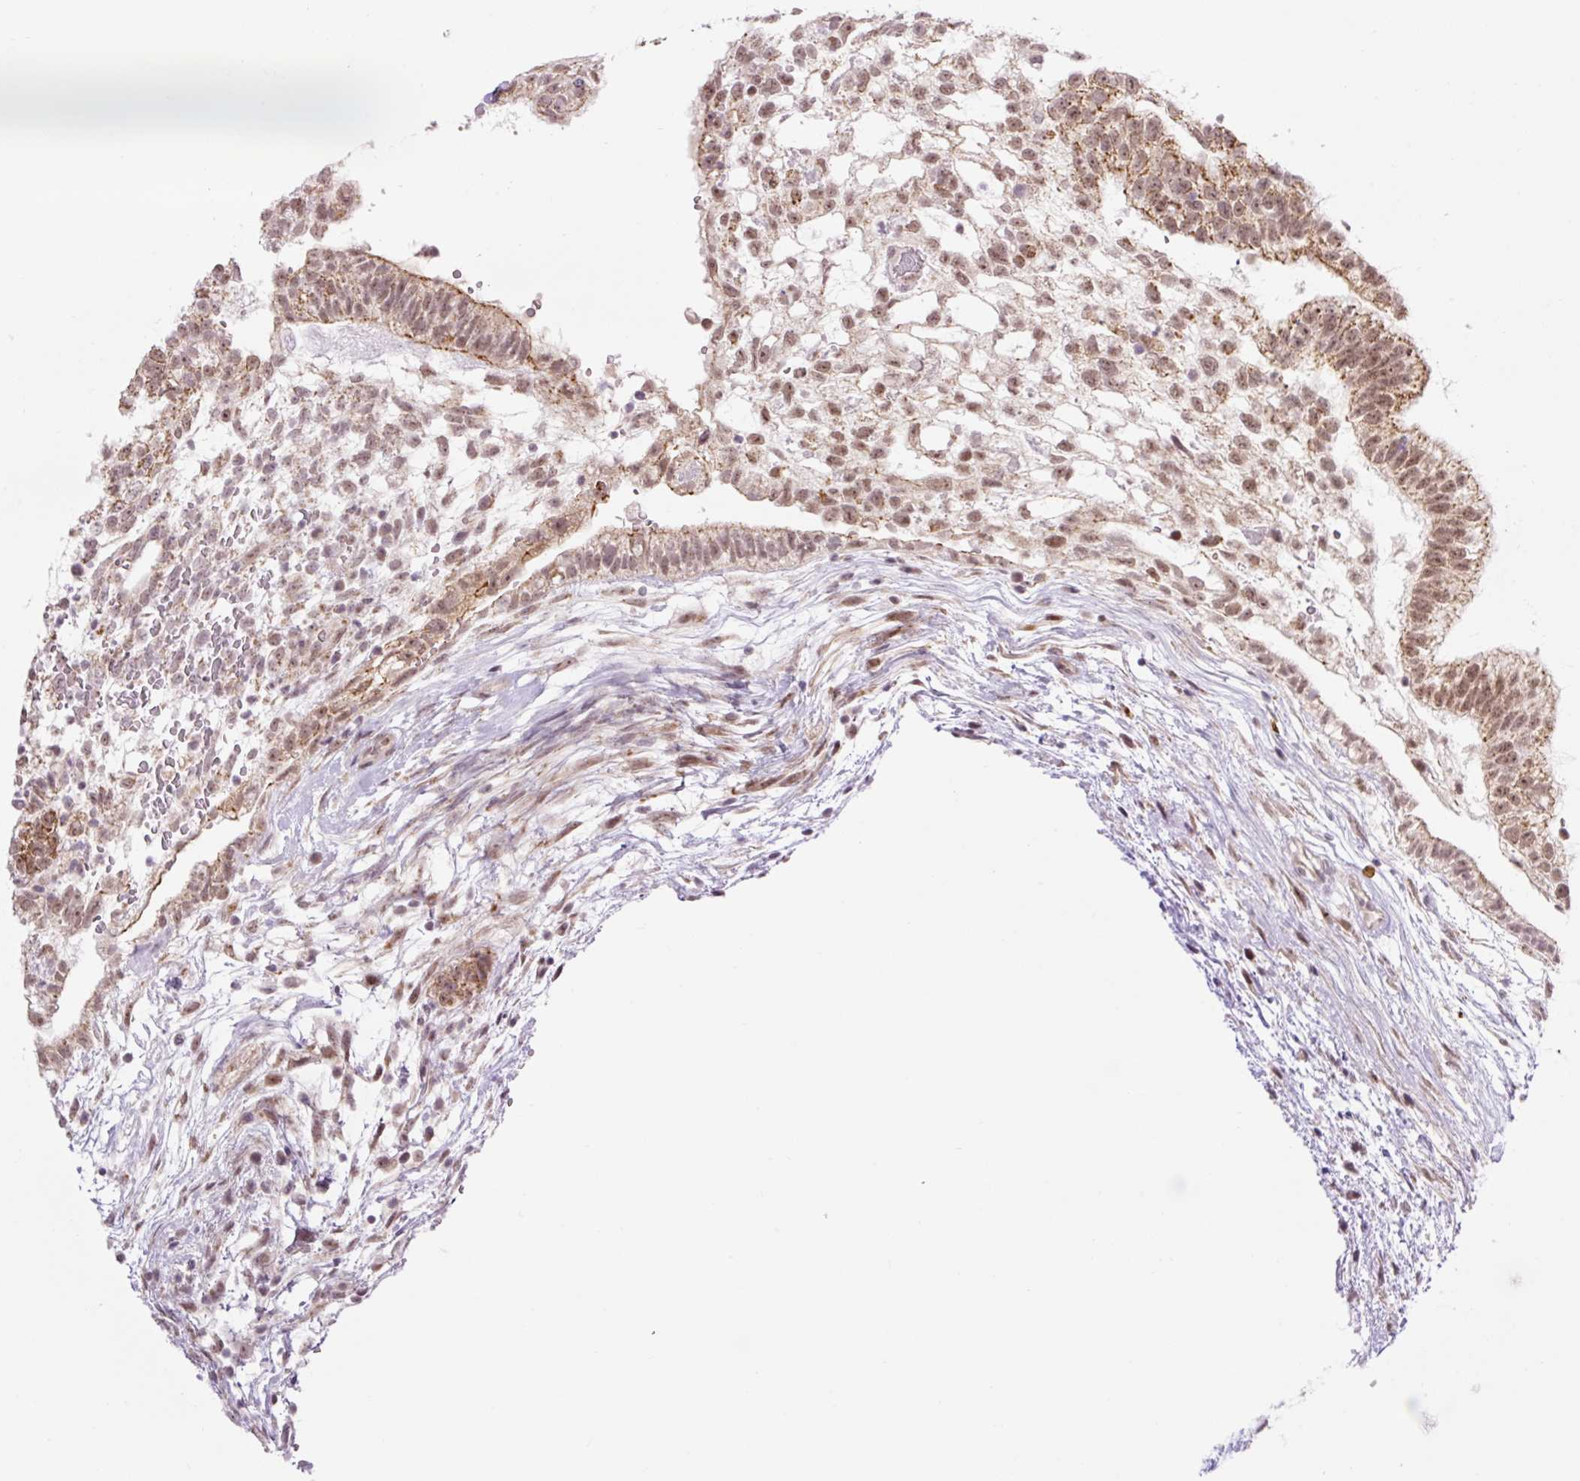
{"staining": {"intensity": "moderate", "quantity": ">75%", "location": "cytoplasmic/membranous,nuclear"}, "tissue": "testis cancer", "cell_type": "Tumor cells", "image_type": "cancer", "snomed": [{"axis": "morphology", "description": "Carcinoma, Embryonal, NOS"}, {"axis": "topography", "description": "Testis"}], "caption": "Immunohistochemical staining of human embryonal carcinoma (testis) demonstrates moderate cytoplasmic/membranous and nuclear protein staining in about >75% of tumor cells.", "gene": "ICE1", "patient": {"sex": "male", "age": 32}}